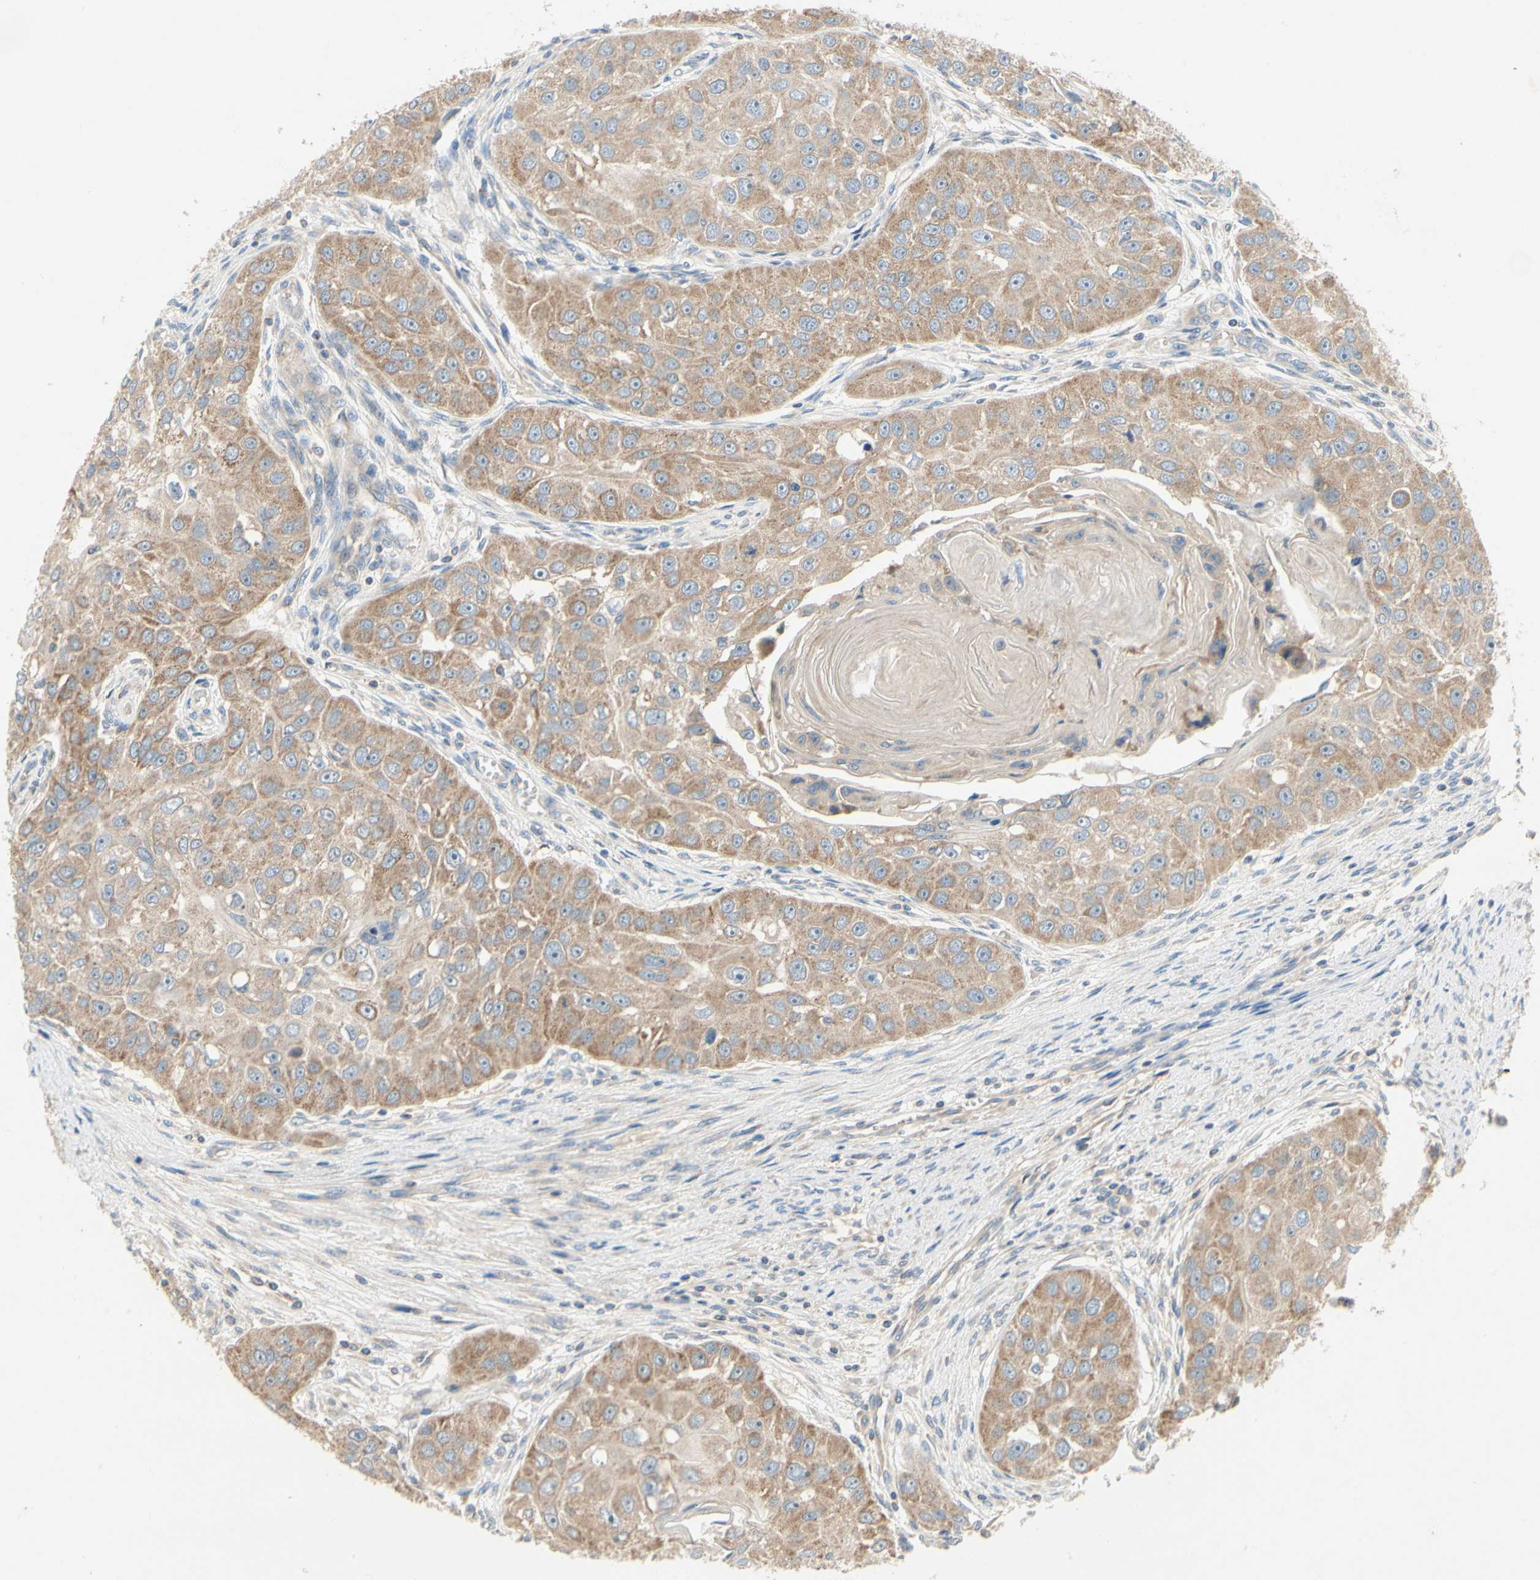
{"staining": {"intensity": "moderate", "quantity": ">75%", "location": "cytoplasmic/membranous"}, "tissue": "head and neck cancer", "cell_type": "Tumor cells", "image_type": "cancer", "snomed": [{"axis": "morphology", "description": "Normal tissue, NOS"}, {"axis": "morphology", "description": "Squamous cell carcinoma, NOS"}, {"axis": "topography", "description": "Skeletal muscle"}, {"axis": "topography", "description": "Head-Neck"}], "caption": "DAB immunohistochemical staining of head and neck squamous cell carcinoma demonstrates moderate cytoplasmic/membranous protein positivity in about >75% of tumor cells.", "gene": "KLHDC8B", "patient": {"sex": "male", "age": 51}}